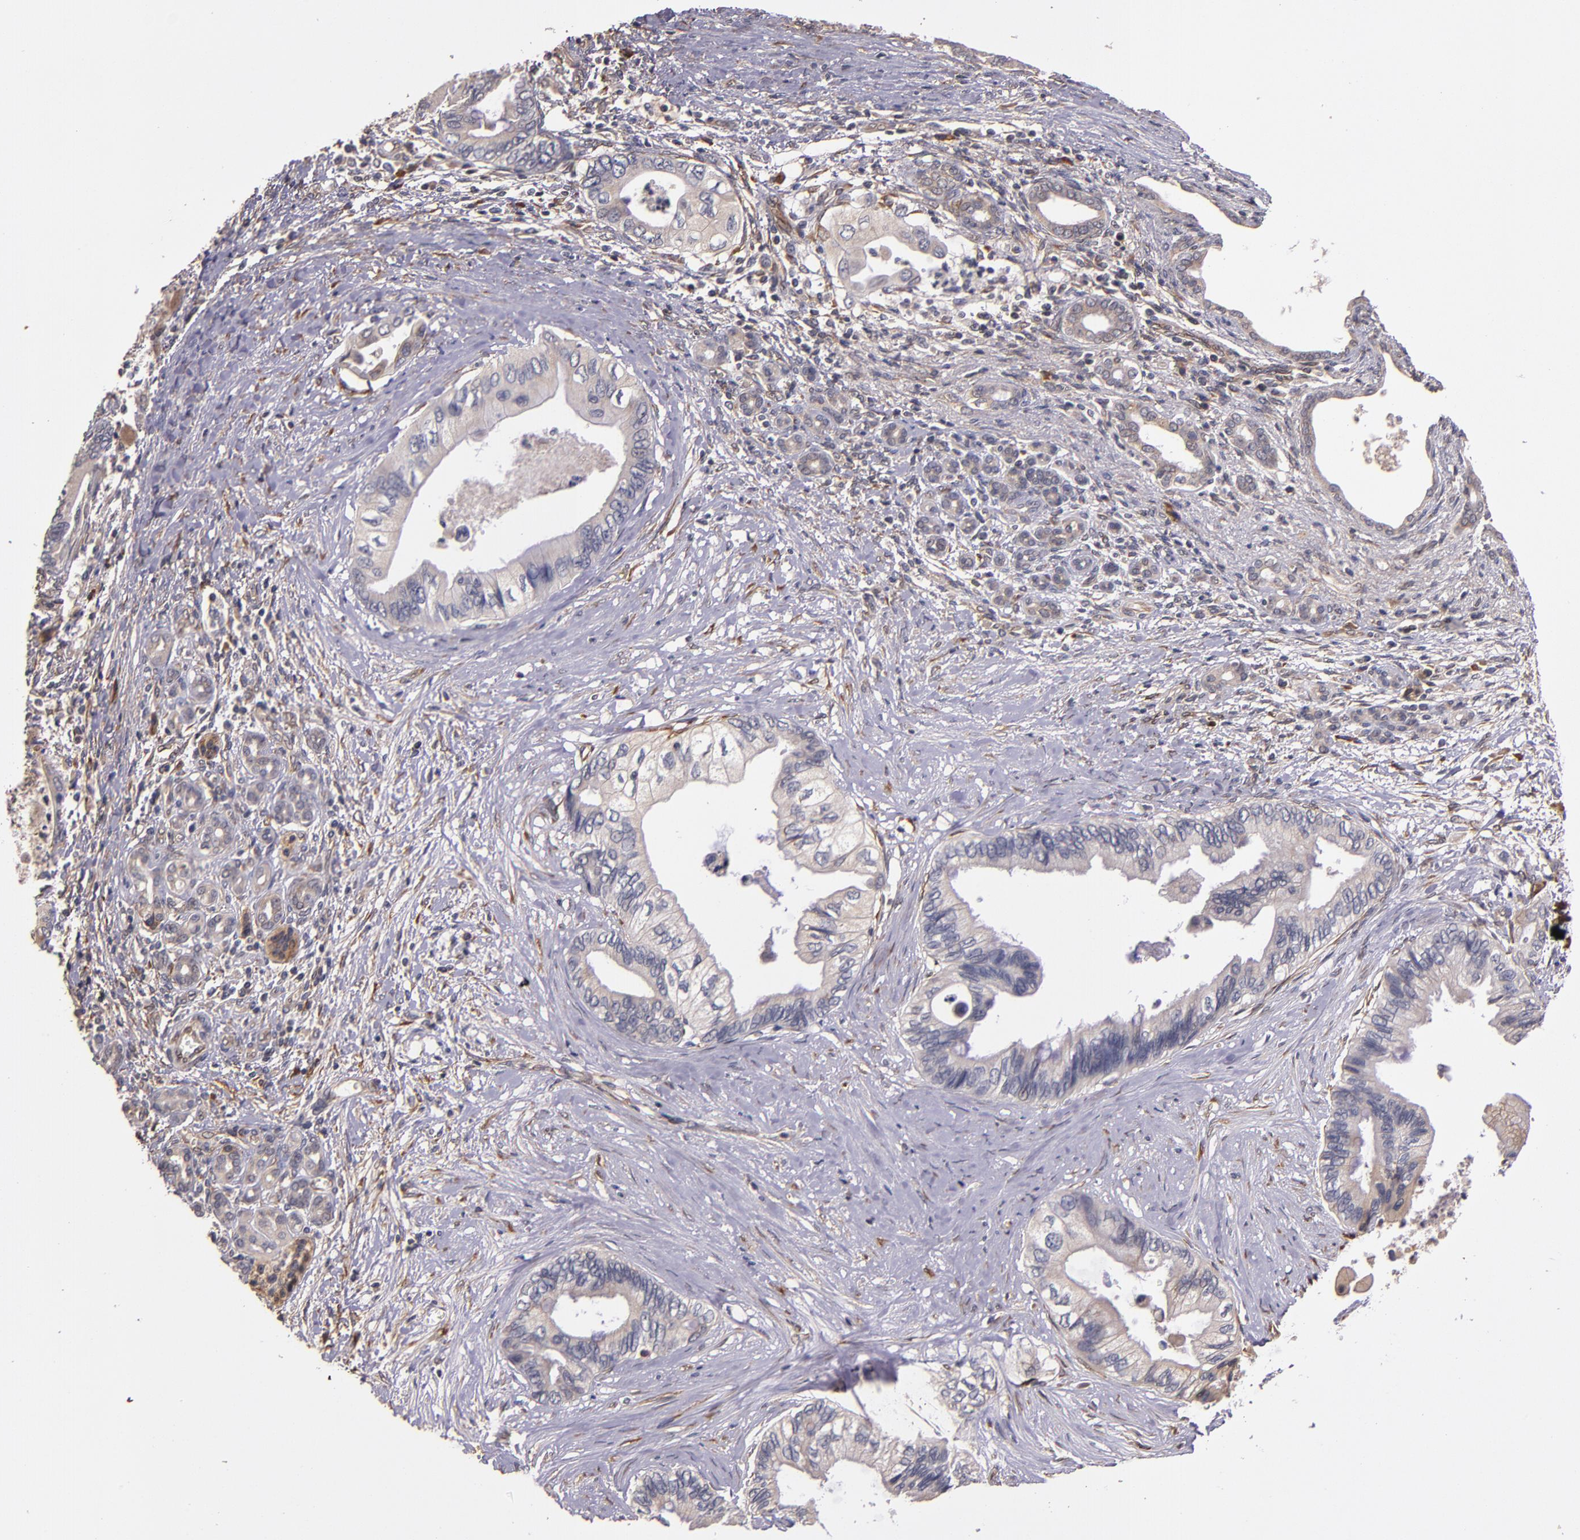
{"staining": {"intensity": "weak", "quantity": ">75%", "location": "cytoplasmic/membranous"}, "tissue": "pancreatic cancer", "cell_type": "Tumor cells", "image_type": "cancer", "snomed": [{"axis": "morphology", "description": "Adenocarcinoma, NOS"}, {"axis": "topography", "description": "Pancreas"}], "caption": "Human pancreatic cancer (adenocarcinoma) stained with a brown dye displays weak cytoplasmic/membranous positive positivity in about >75% of tumor cells.", "gene": "PRAF2", "patient": {"sex": "female", "age": 66}}